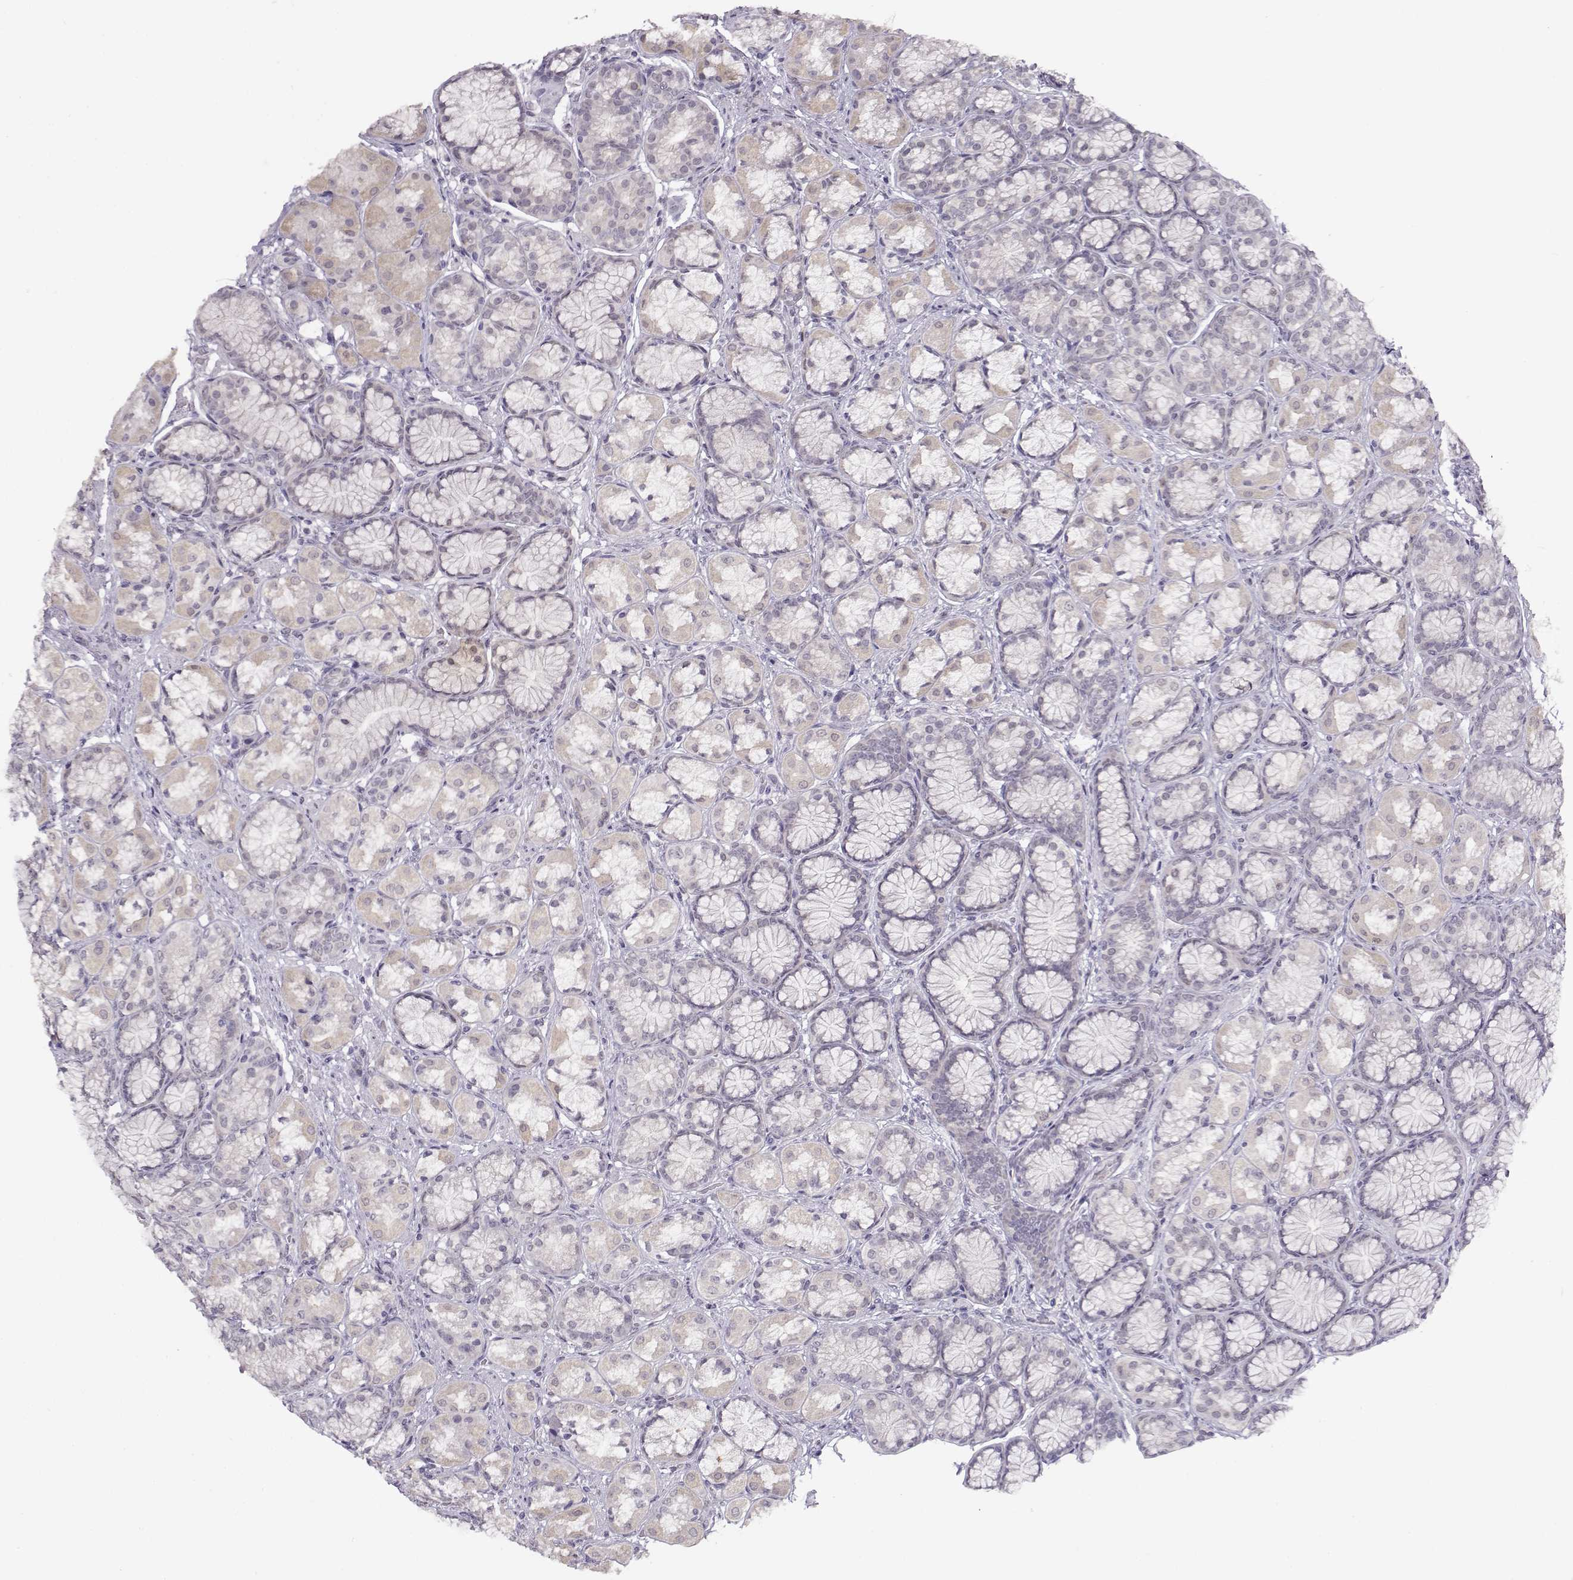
{"staining": {"intensity": "negative", "quantity": "none", "location": "none"}, "tissue": "stomach", "cell_type": "Glandular cells", "image_type": "normal", "snomed": [{"axis": "morphology", "description": "Normal tissue, NOS"}, {"axis": "morphology", "description": "Adenocarcinoma, NOS"}, {"axis": "morphology", "description": "Adenocarcinoma, High grade"}, {"axis": "topography", "description": "Stomach, upper"}, {"axis": "topography", "description": "Stomach"}], "caption": "A photomicrograph of stomach stained for a protein displays no brown staining in glandular cells. (DAB (3,3'-diaminobenzidine) IHC, high magnification).", "gene": "C16orf86", "patient": {"sex": "female", "age": 65}}